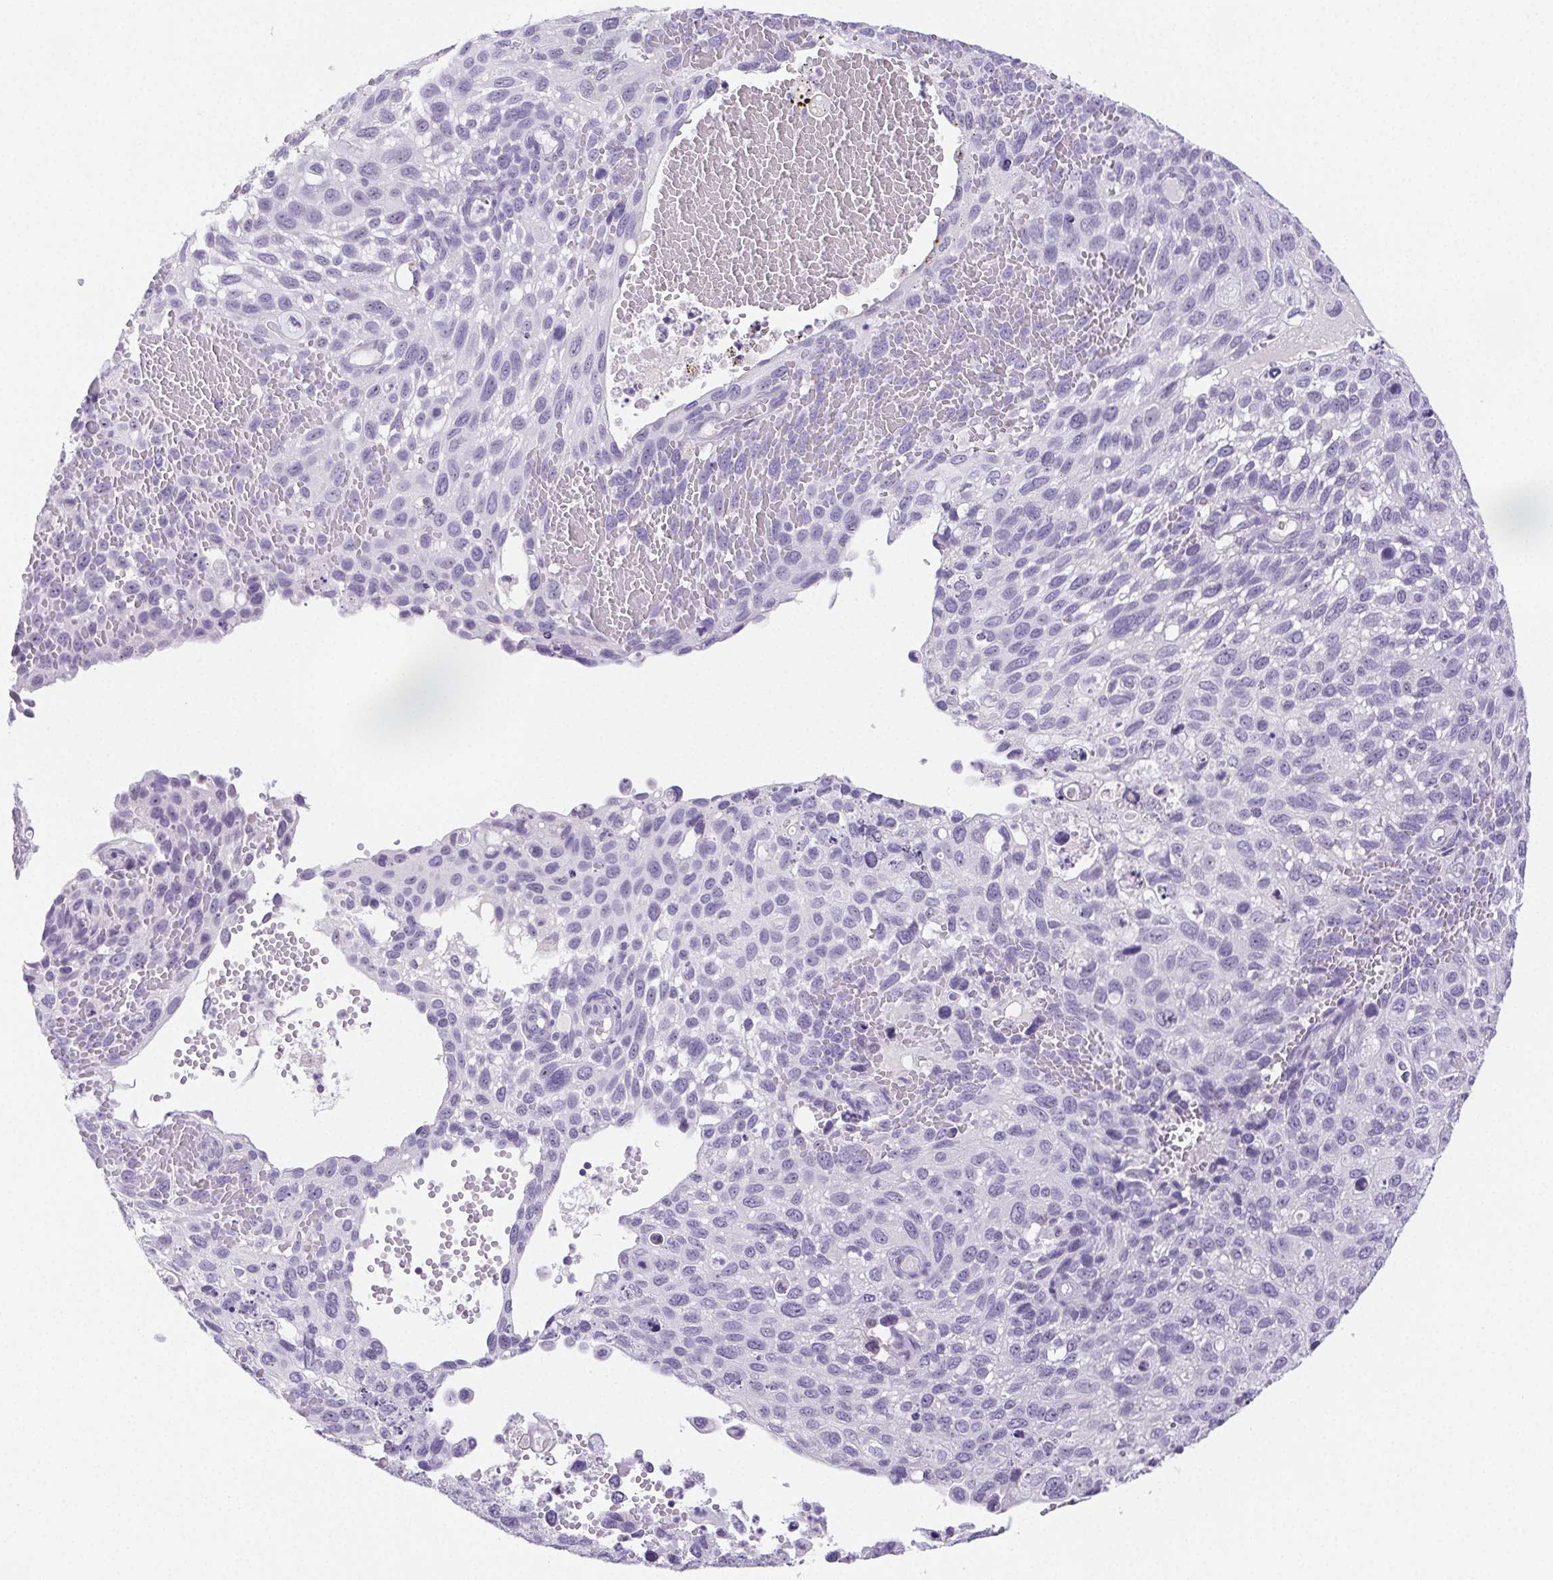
{"staining": {"intensity": "negative", "quantity": "none", "location": "none"}, "tissue": "cervical cancer", "cell_type": "Tumor cells", "image_type": "cancer", "snomed": [{"axis": "morphology", "description": "Squamous cell carcinoma, NOS"}, {"axis": "topography", "description": "Cervix"}], "caption": "DAB immunohistochemical staining of human squamous cell carcinoma (cervical) displays no significant expression in tumor cells.", "gene": "ST8SIA3", "patient": {"sex": "female", "age": 70}}